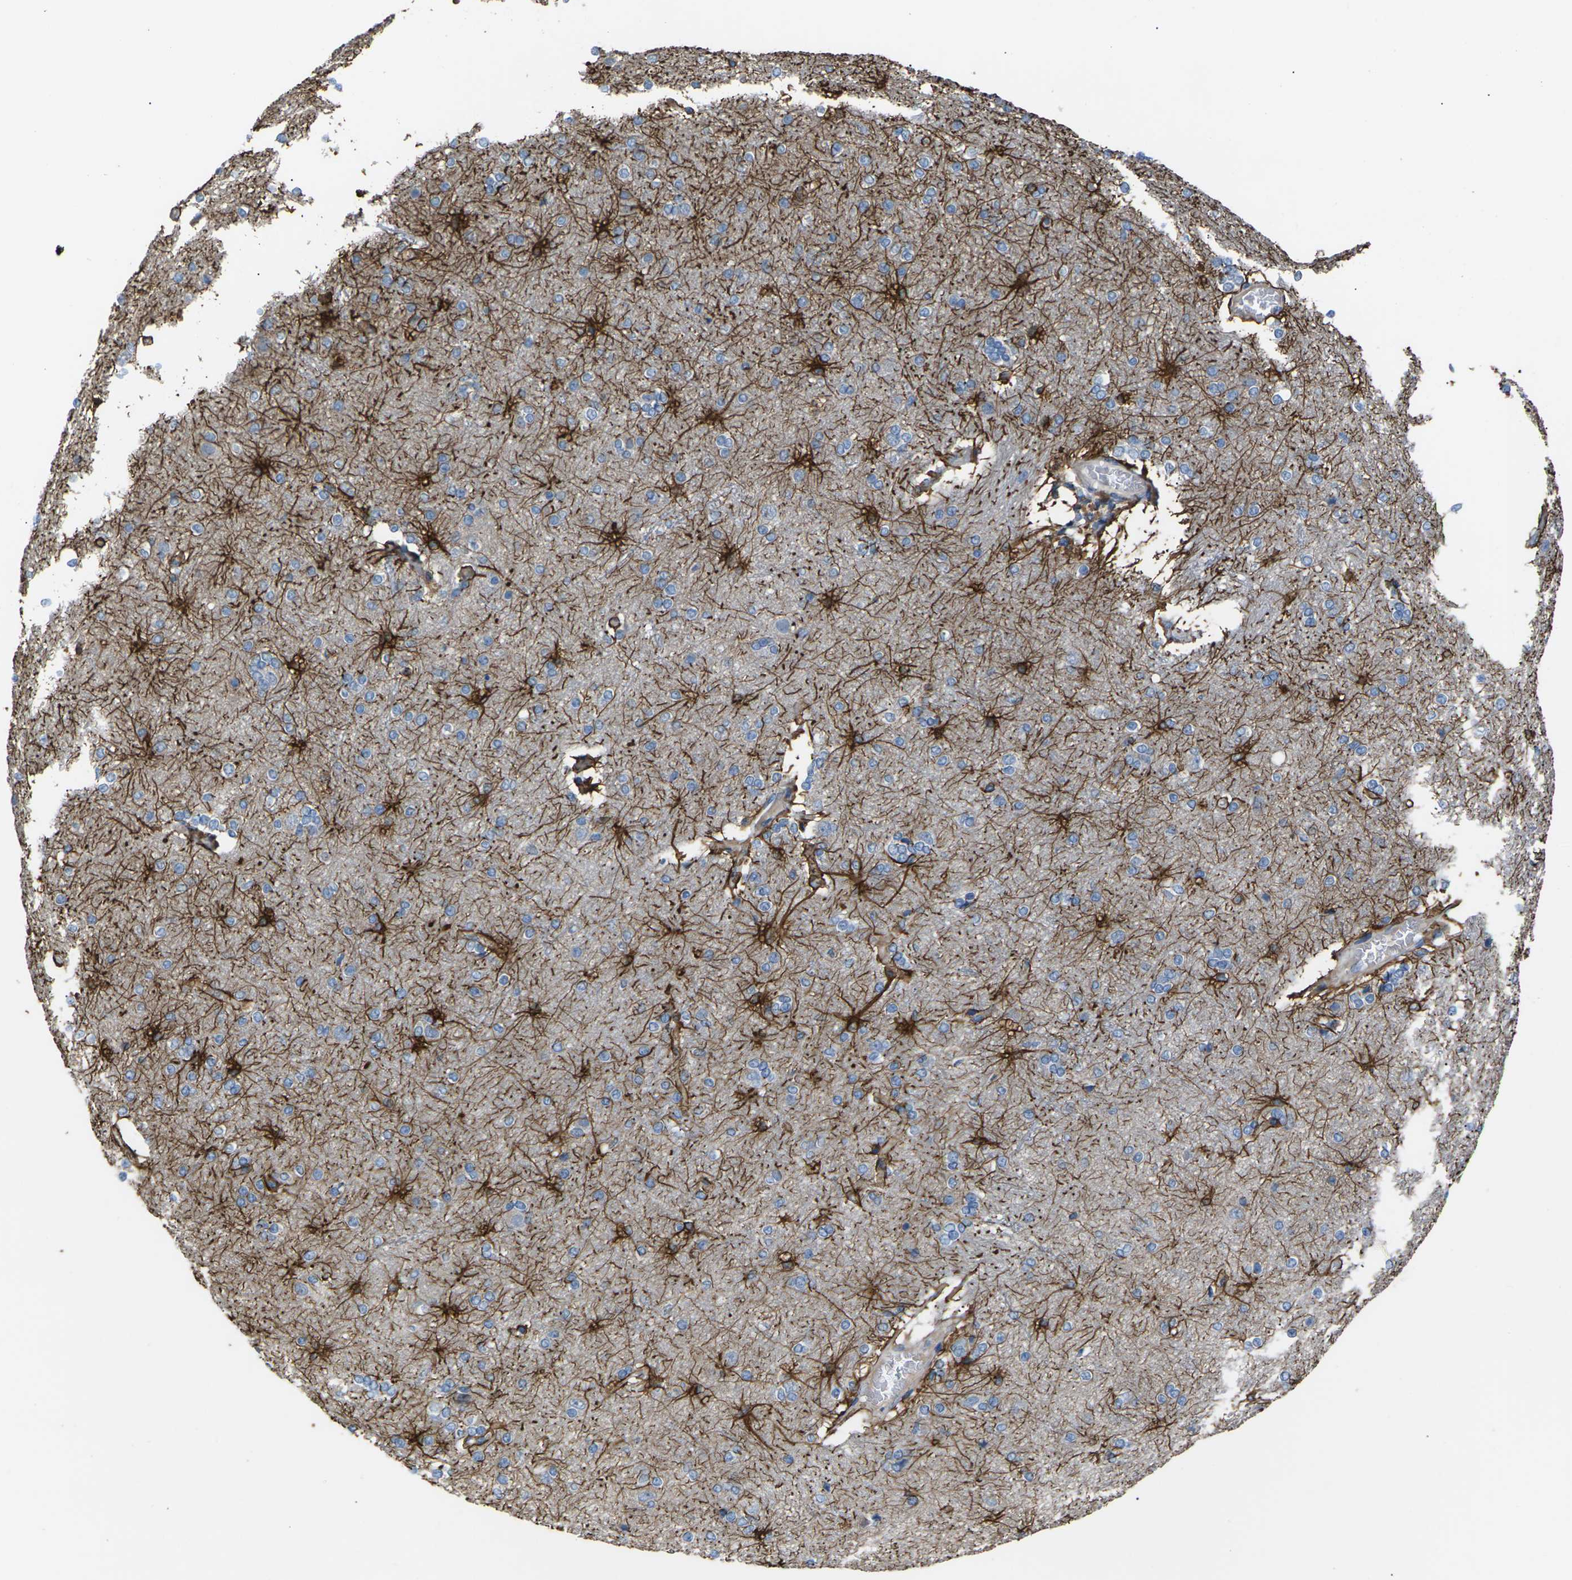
{"staining": {"intensity": "negative", "quantity": "none", "location": "none"}, "tissue": "cerebral cortex", "cell_type": "Endothelial cells", "image_type": "normal", "snomed": [{"axis": "morphology", "description": "Normal tissue, NOS"}, {"axis": "topography", "description": "Cerebral cortex"}], "caption": "IHC photomicrograph of benign cerebral cortex: human cerebral cortex stained with DAB (3,3'-diaminobenzidine) exhibits no significant protein expression in endothelial cells.", "gene": "KLHDC8B", "patient": {"sex": "female", "age": 54}}